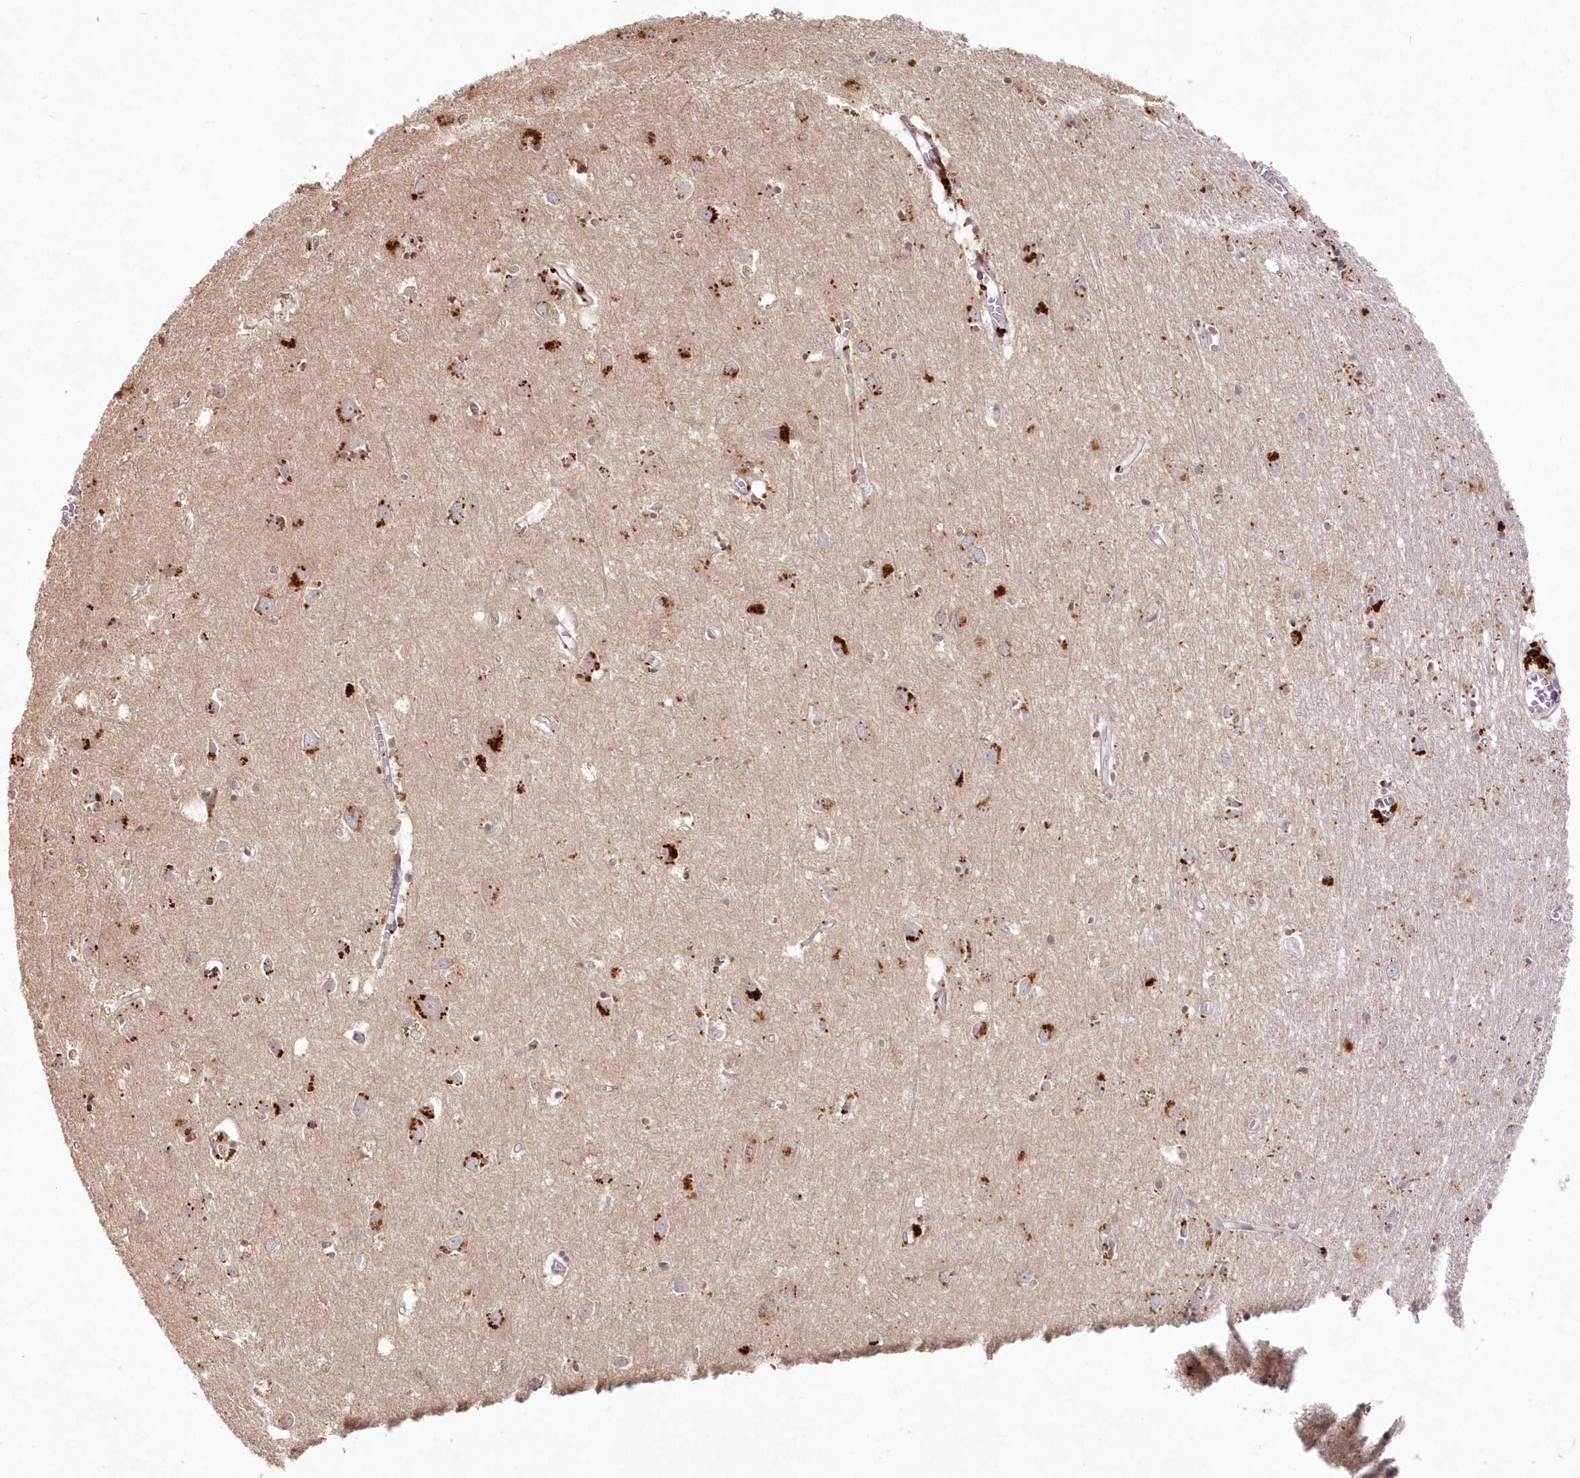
{"staining": {"intensity": "weak", "quantity": ">75%", "location": "cytoplasmic/membranous"}, "tissue": "cerebral cortex", "cell_type": "Endothelial cells", "image_type": "normal", "snomed": [{"axis": "morphology", "description": "Normal tissue, NOS"}, {"axis": "topography", "description": "Cerebral cortex"}], "caption": "The immunohistochemical stain labels weak cytoplasmic/membranous expression in endothelial cells of normal cerebral cortex. The staining was performed using DAB, with brown indicating positive protein expression. Nuclei are stained blue with hematoxylin.", "gene": "ARSB", "patient": {"sex": "female", "age": 64}}